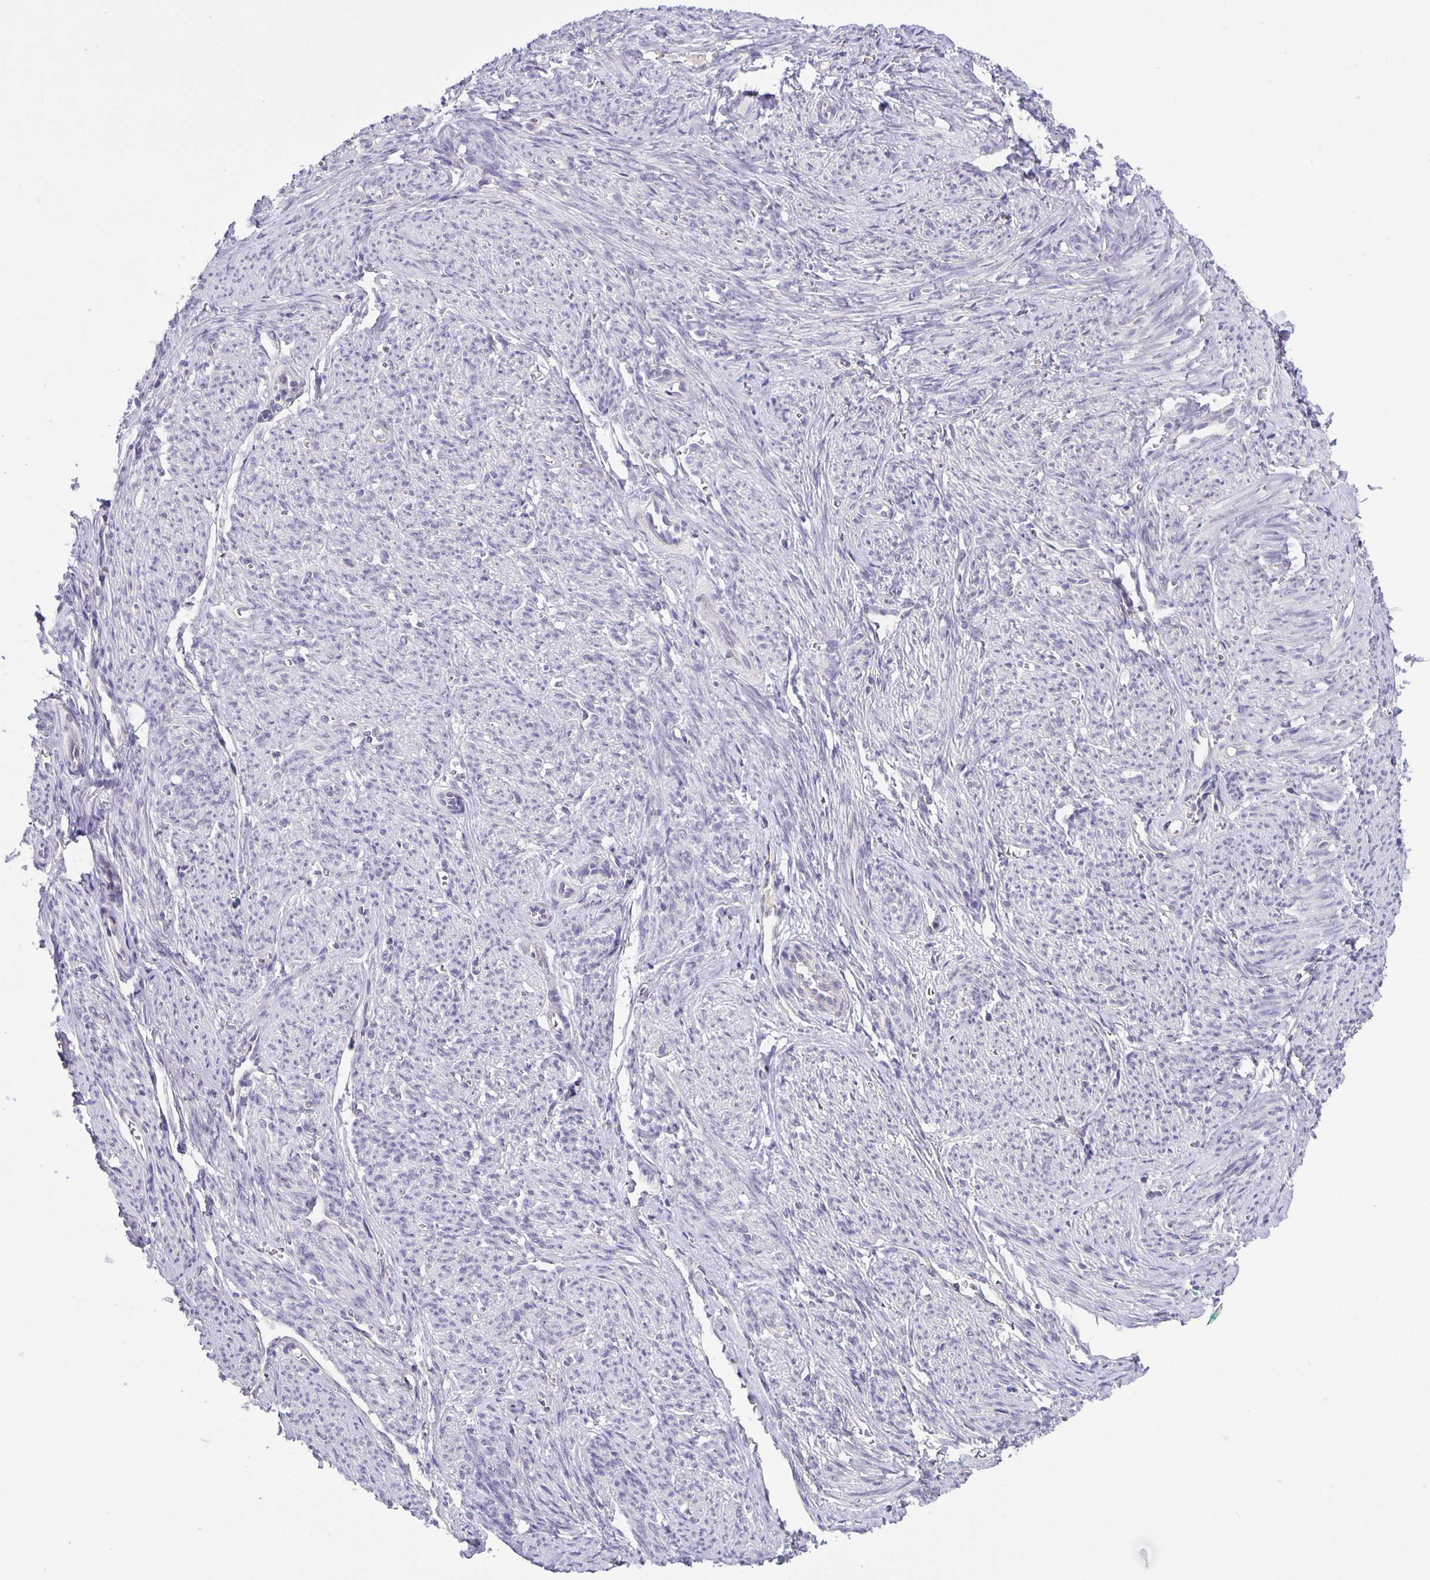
{"staining": {"intensity": "negative", "quantity": "none", "location": "none"}, "tissue": "smooth muscle", "cell_type": "Smooth muscle cells", "image_type": "normal", "snomed": [{"axis": "morphology", "description": "Normal tissue, NOS"}, {"axis": "topography", "description": "Smooth muscle"}], "caption": "The IHC image has no significant staining in smooth muscle cells of smooth muscle.", "gene": "PTPN3", "patient": {"sex": "female", "age": 65}}